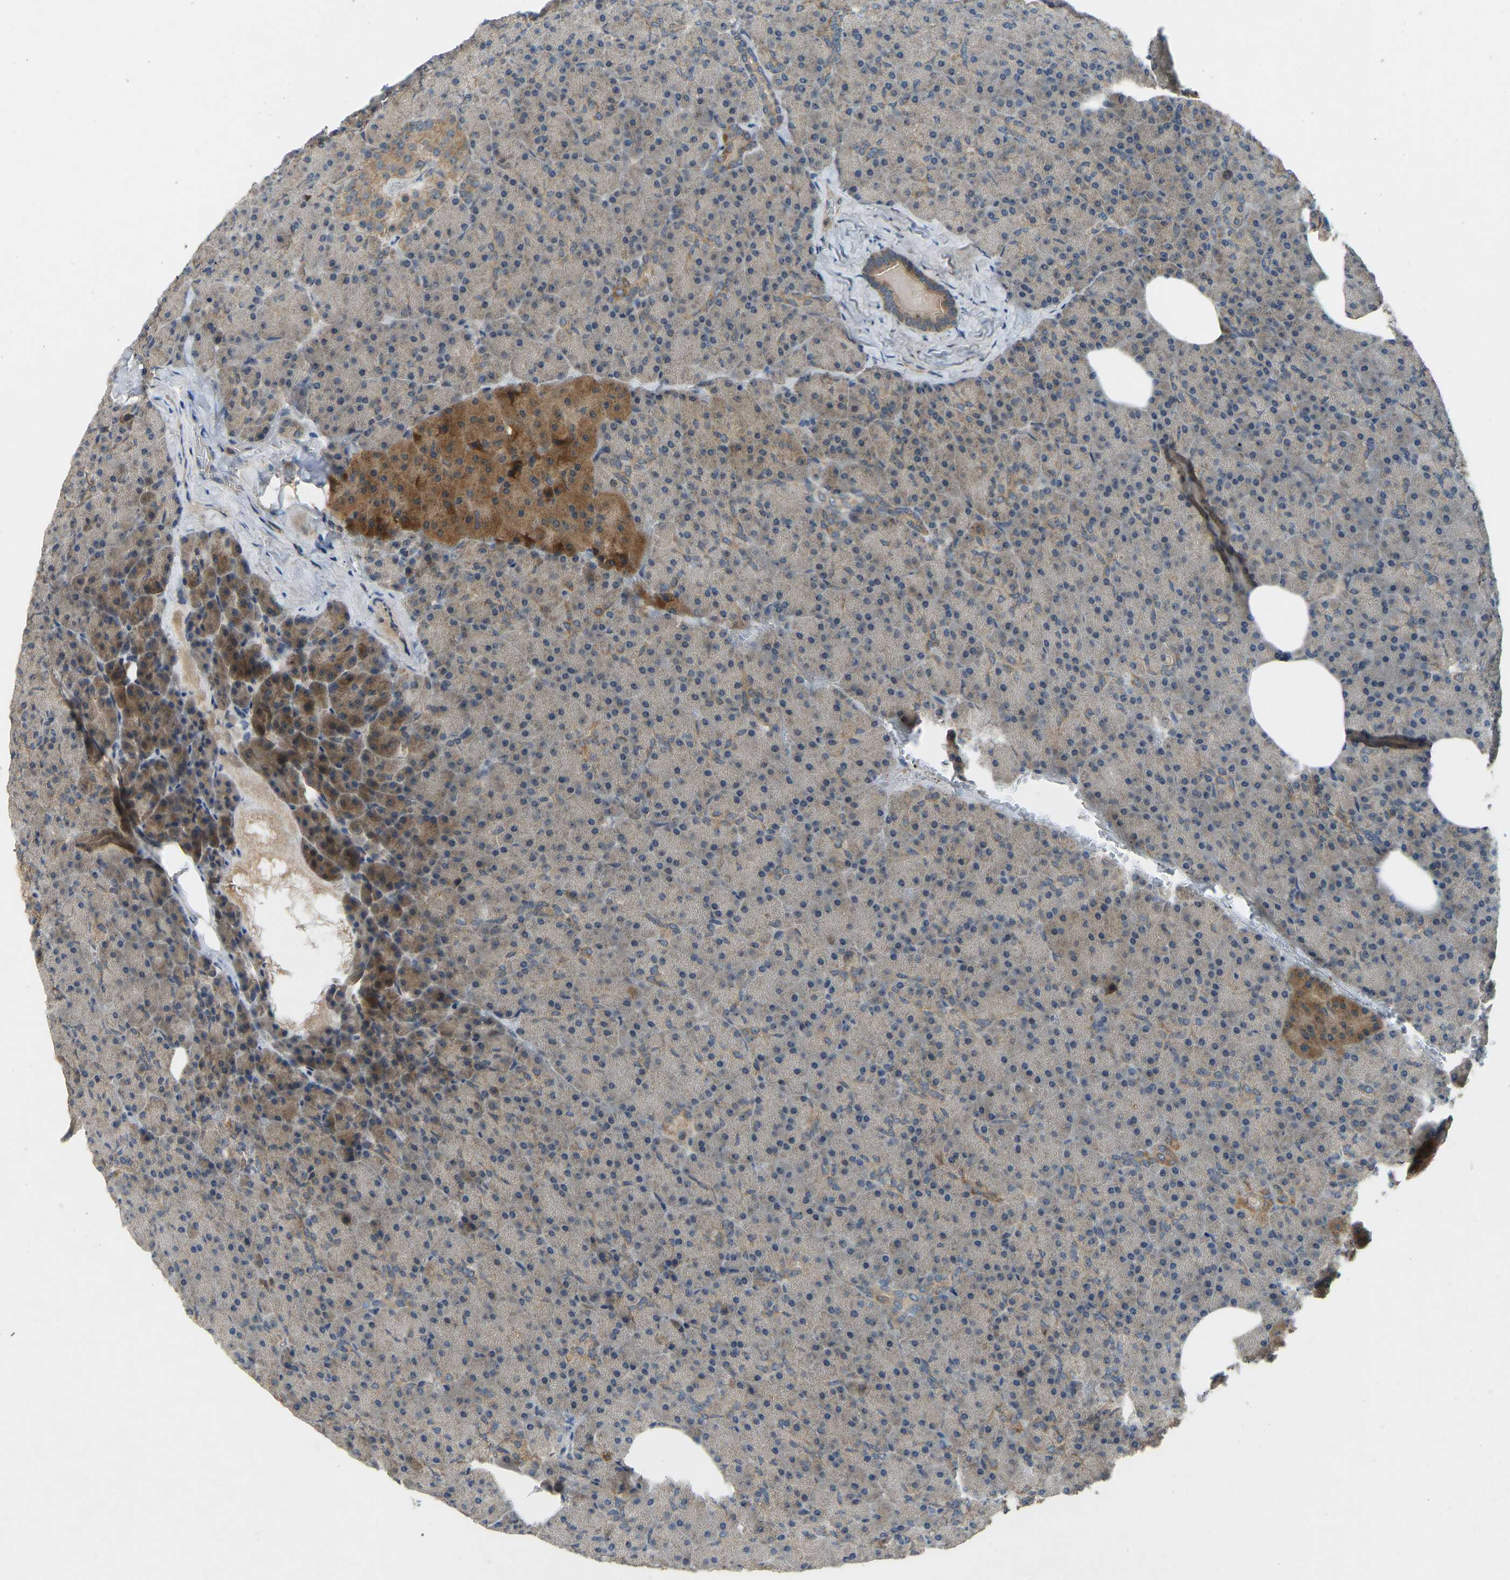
{"staining": {"intensity": "moderate", "quantity": "25%-75%", "location": "cytoplasmic/membranous"}, "tissue": "pancreas", "cell_type": "Exocrine glandular cells", "image_type": "normal", "snomed": [{"axis": "morphology", "description": "Normal tissue, NOS"}, {"axis": "topography", "description": "Pancreas"}], "caption": "Protein positivity by immunohistochemistry reveals moderate cytoplasmic/membranous expression in about 25%-75% of exocrine glandular cells in normal pancreas.", "gene": "ZNF71", "patient": {"sex": "female", "age": 35}}